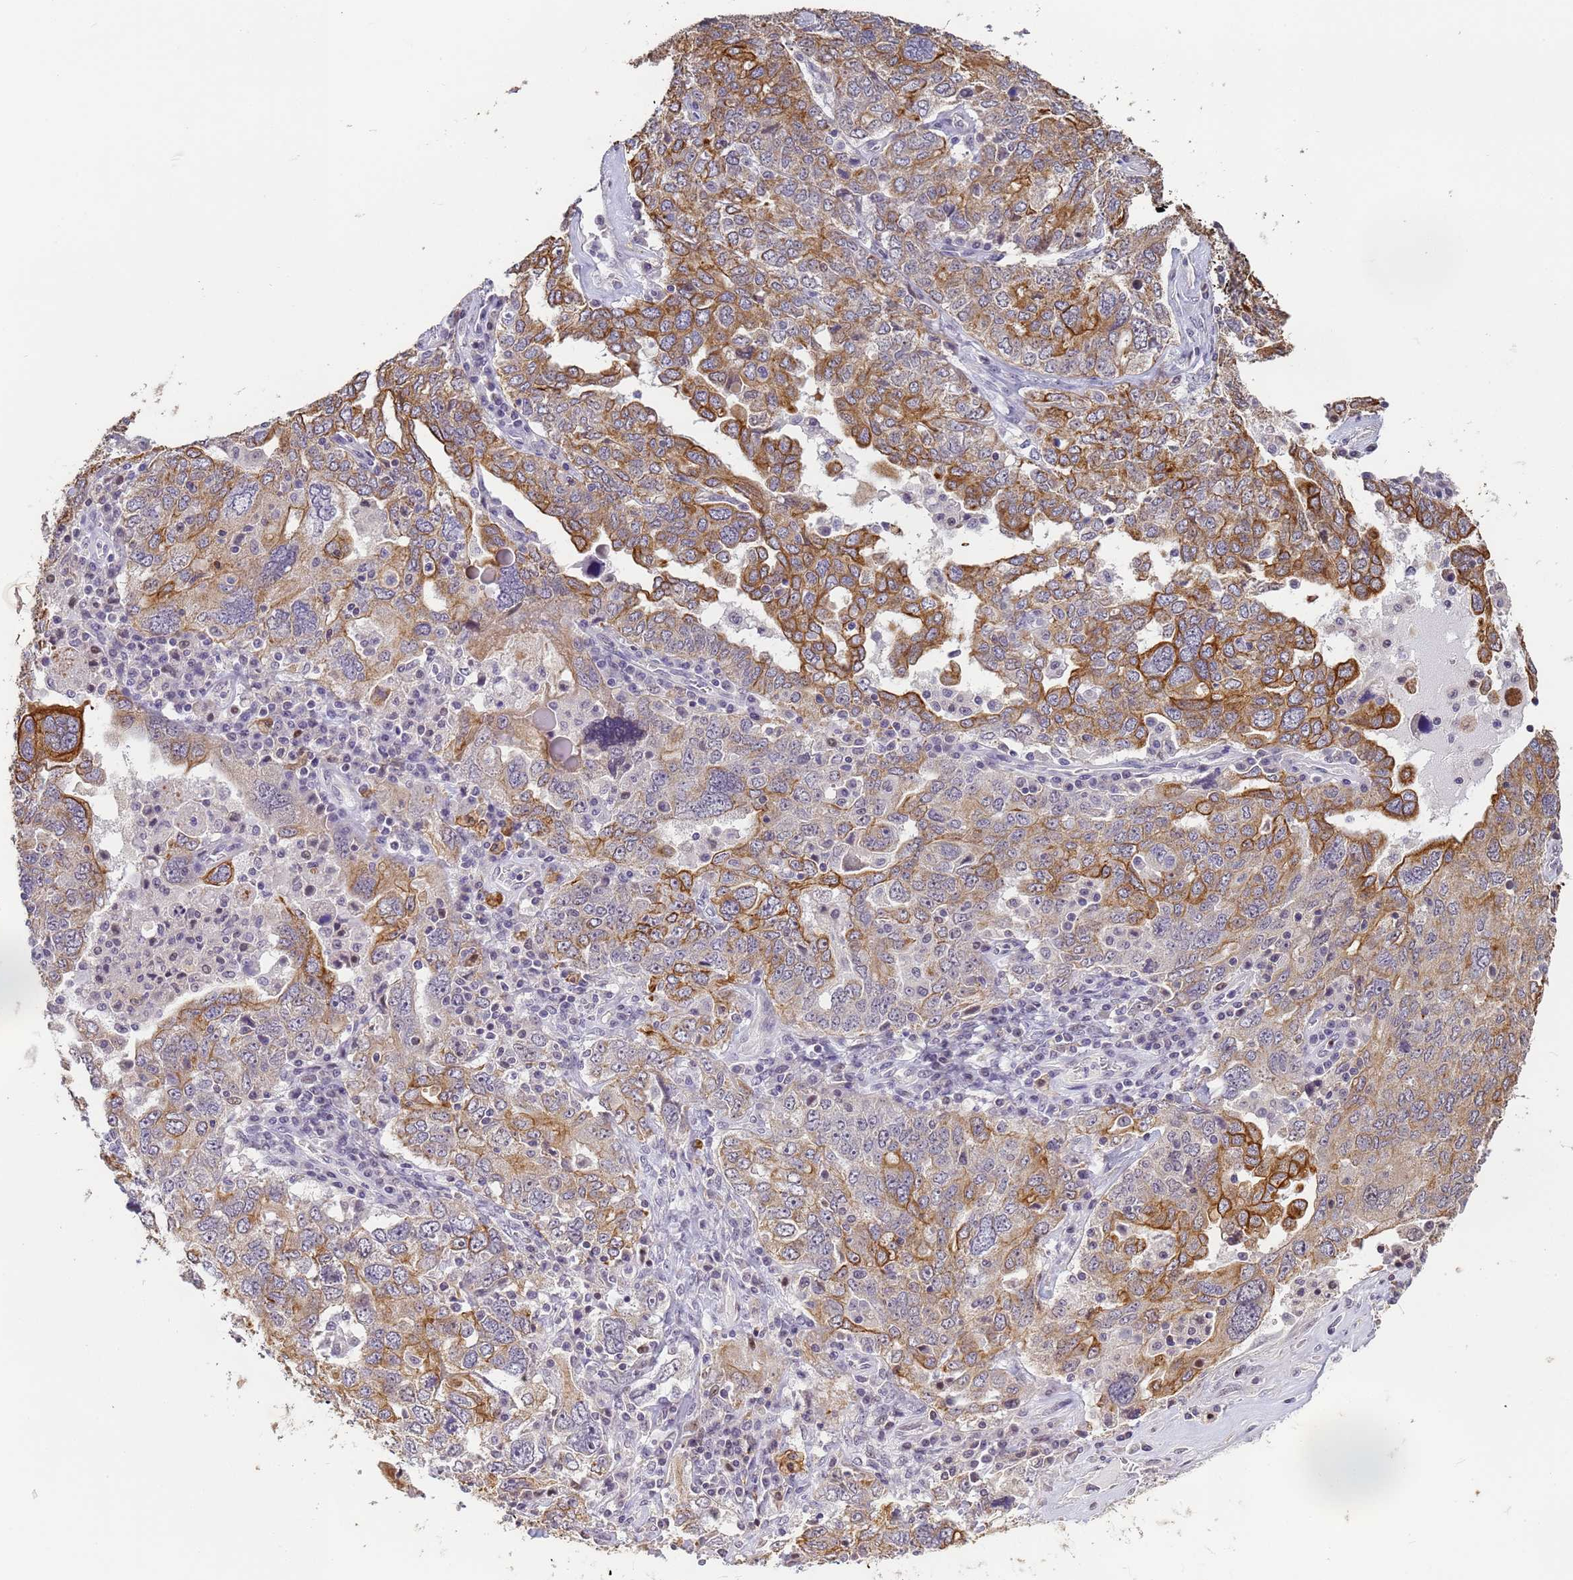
{"staining": {"intensity": "moderate", "quantity": "25%-75%", "location": "cytoplasmic/membranous"}, "tissue": "ovarian cancer", "cell_type": "Tumor cells", "image_type": "cancer", "snomed": [{"axis": "morphology", "description": "Carcinoma, endometroid"}, {"axis": "topography", "description": "Ovary"}], "caption": "Immunohistochemistry of human endometroid carcinoma (ovarian) shows medium levels of moderate cytoplasmic/membranous positivity in about 25%-75% of tumor cells.", "gene": "VWA3A", "patient": {"sex": "female", "age": 62}}